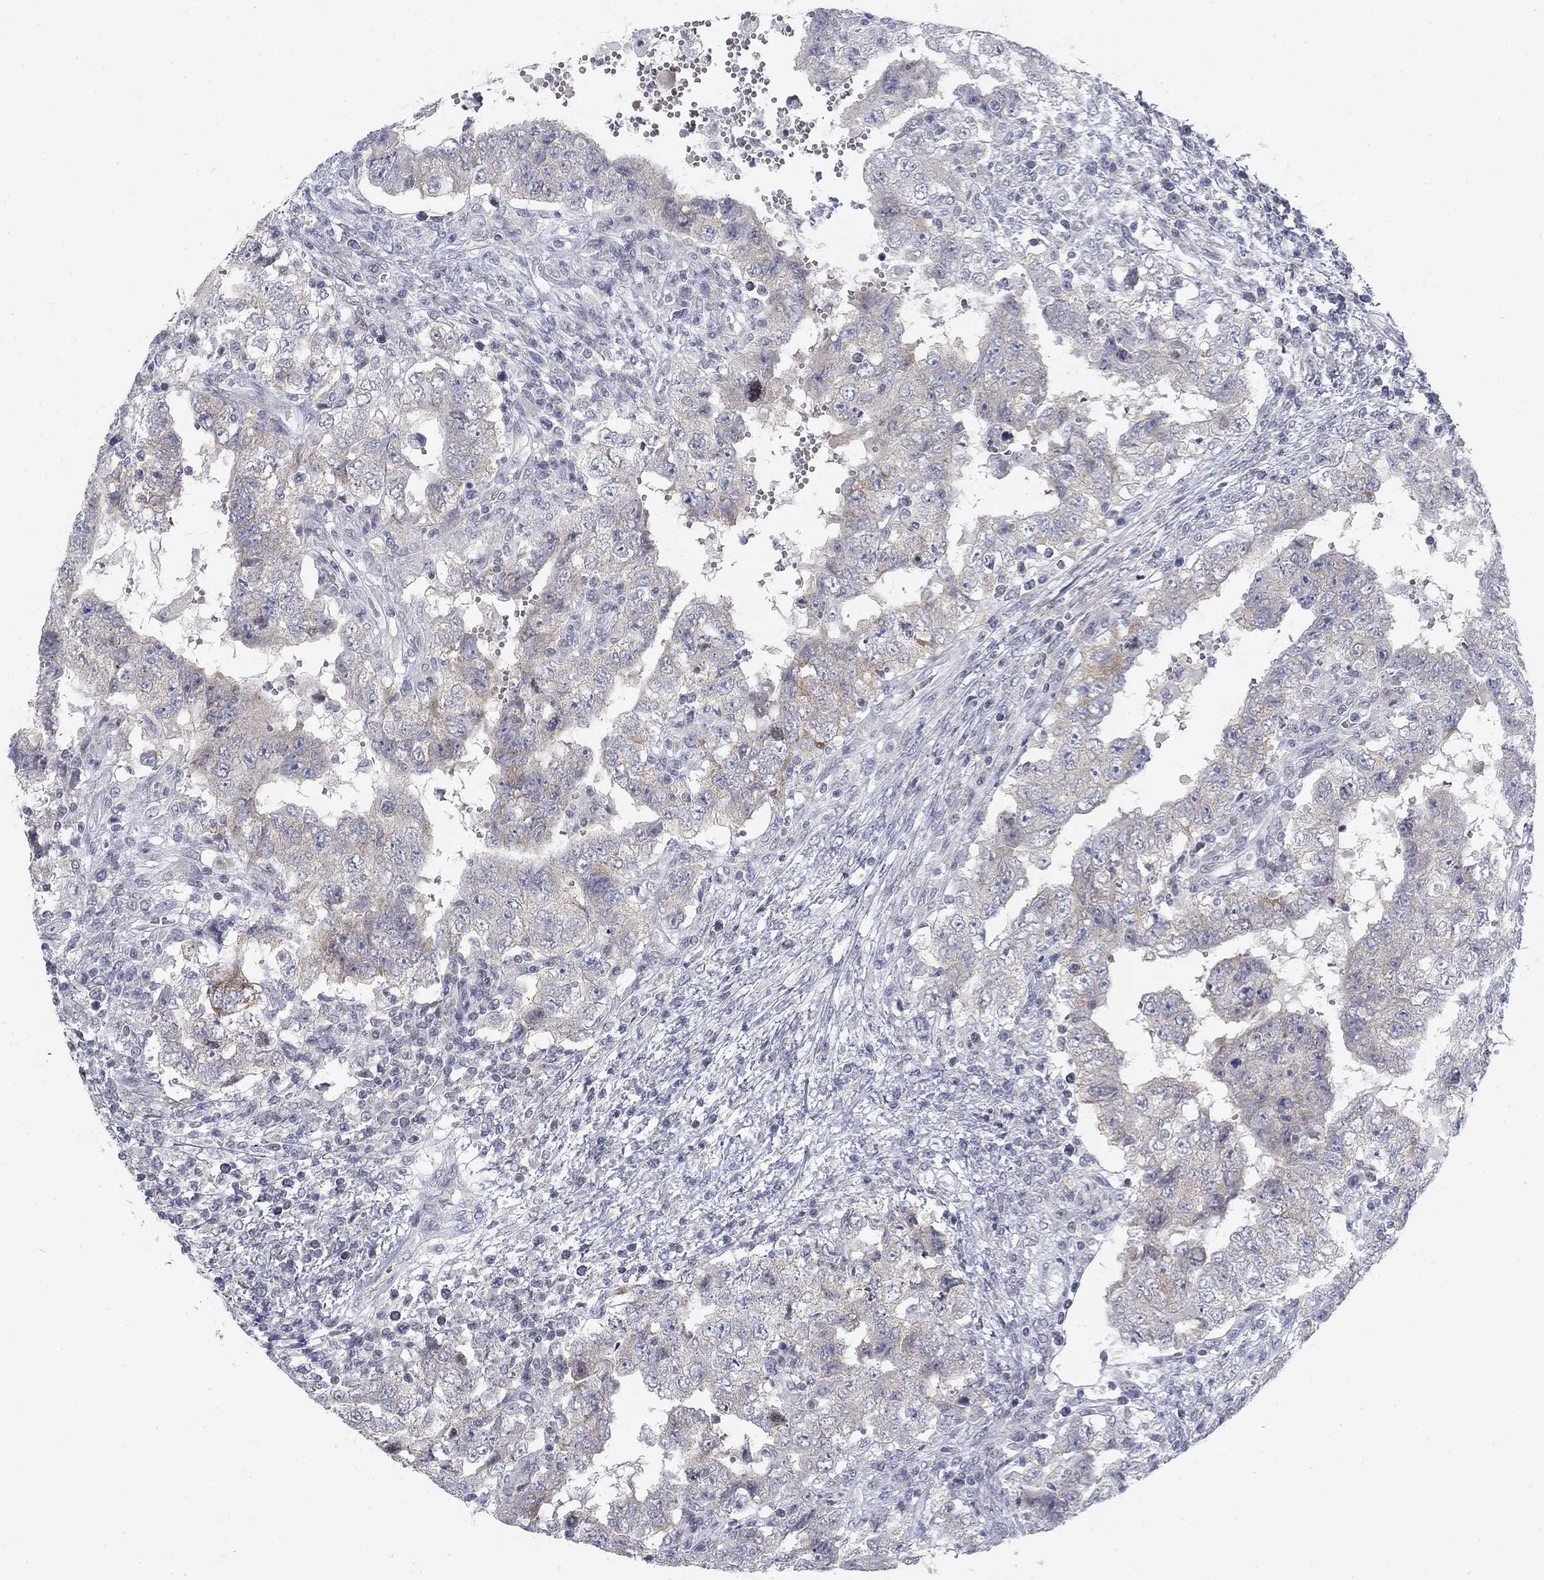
{"staining": {"intensity": "weak", "quantity": "<25%", "location": "cytoplasmic/membranous"}, "tissue": "testis cancer", "cell_type": "Tumor cells", "image_type": "cancer", "snomed": [{"axis": "morphology", "description": "Carcinoma, Embryonal, NOS"}, {"axis": "topography", "description": "Testis"}], "caption": "The photomicrograph displays no significant positivity in tumor cells of testis cancer.", "gene": "ATP1A3", "patient": {"sex": "male", "age": 26}}